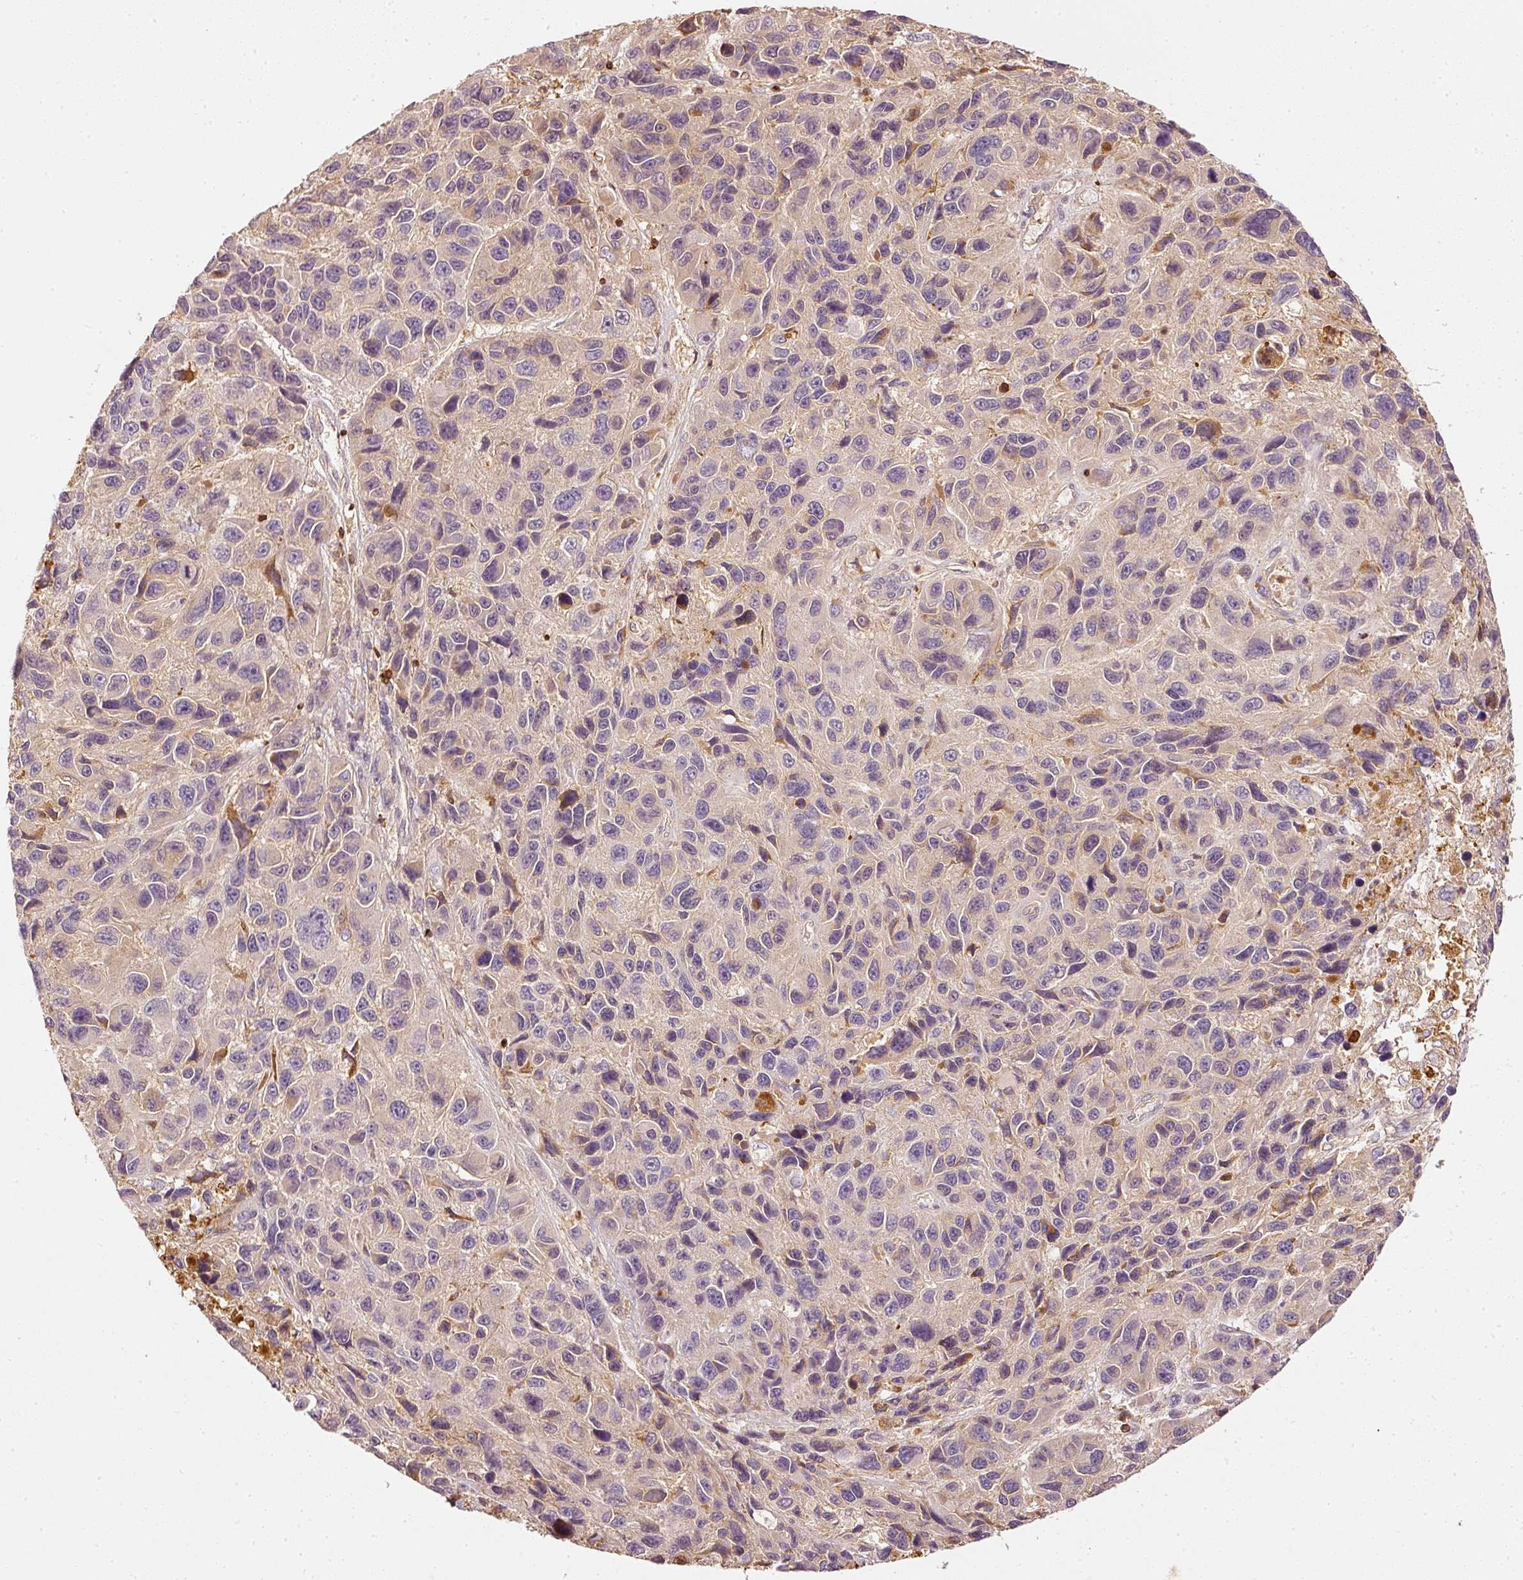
{"staining": {"intensity": "negative", "quantity": "none", "location": "none"}, "tissue": "melanoma", "cell_type": "Tumor cells", "image_type": "cancer", "snomed": [{"axis": "morphology", "description": "Malignant melanoma, NOS"}, {"axis": "topography", "description": "Skin"}], "caption": "An image of melanoma stained for a protein shows no brown staining in tumor cells.", "gene": "EVL", "patient": {"sex": "male", "age": 53}}